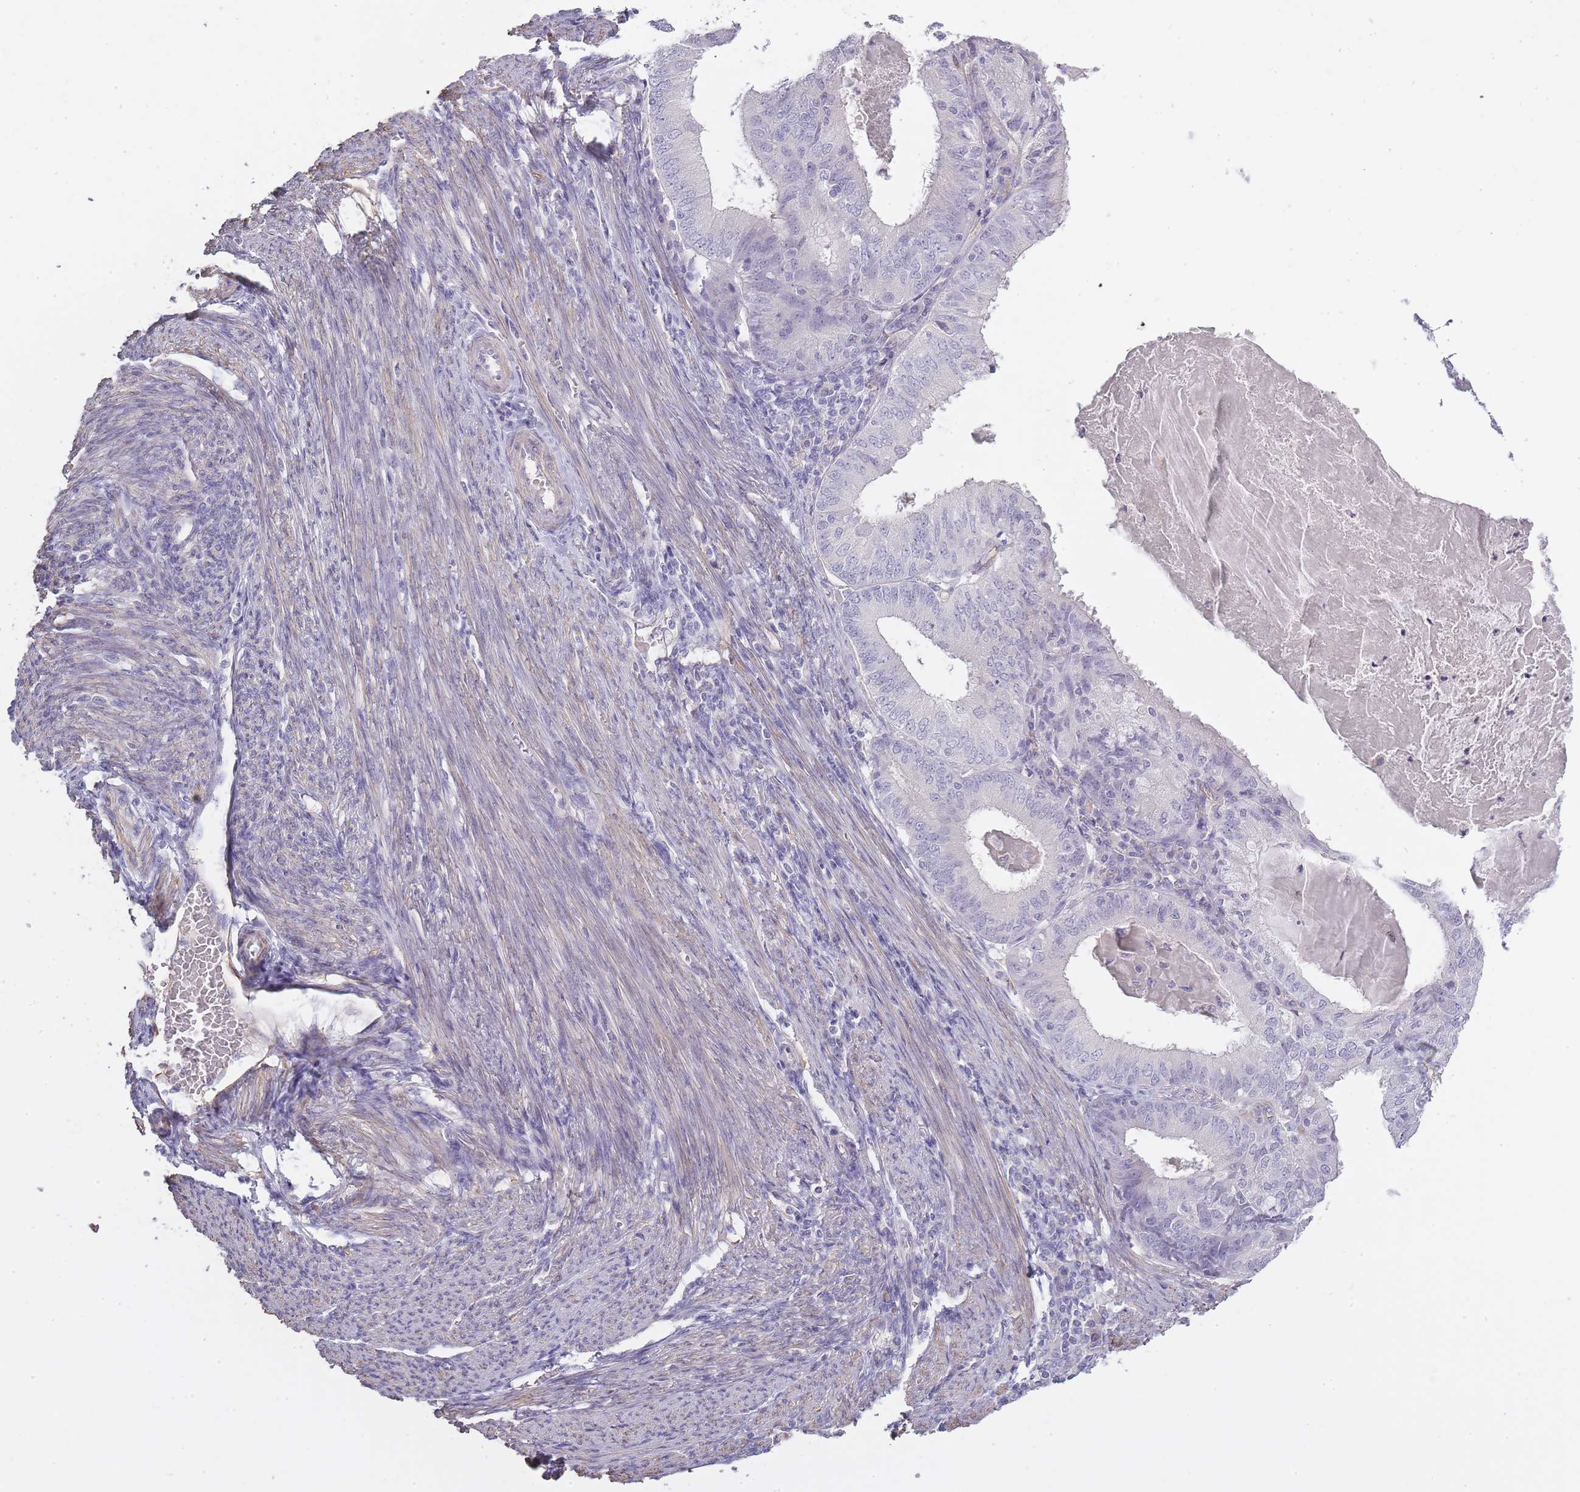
{"staining": {"intensity": "negative", "quantity": "none", "location": "none"}, "tissue": "endometrial cancer", "cell_type": "Tumor cells", "image_type": "cancer", "snomed": [{"axis": "morphology", "description": "Adenocarcinoma, NOS"}, {"axis": "topography", "description": "Endometrium"}], "caption": "Tumor cells are negative for protein expression in human endometrial cancer.", "gene": "SLC8A2", "patient": {"sex": "female", "age": 57}}